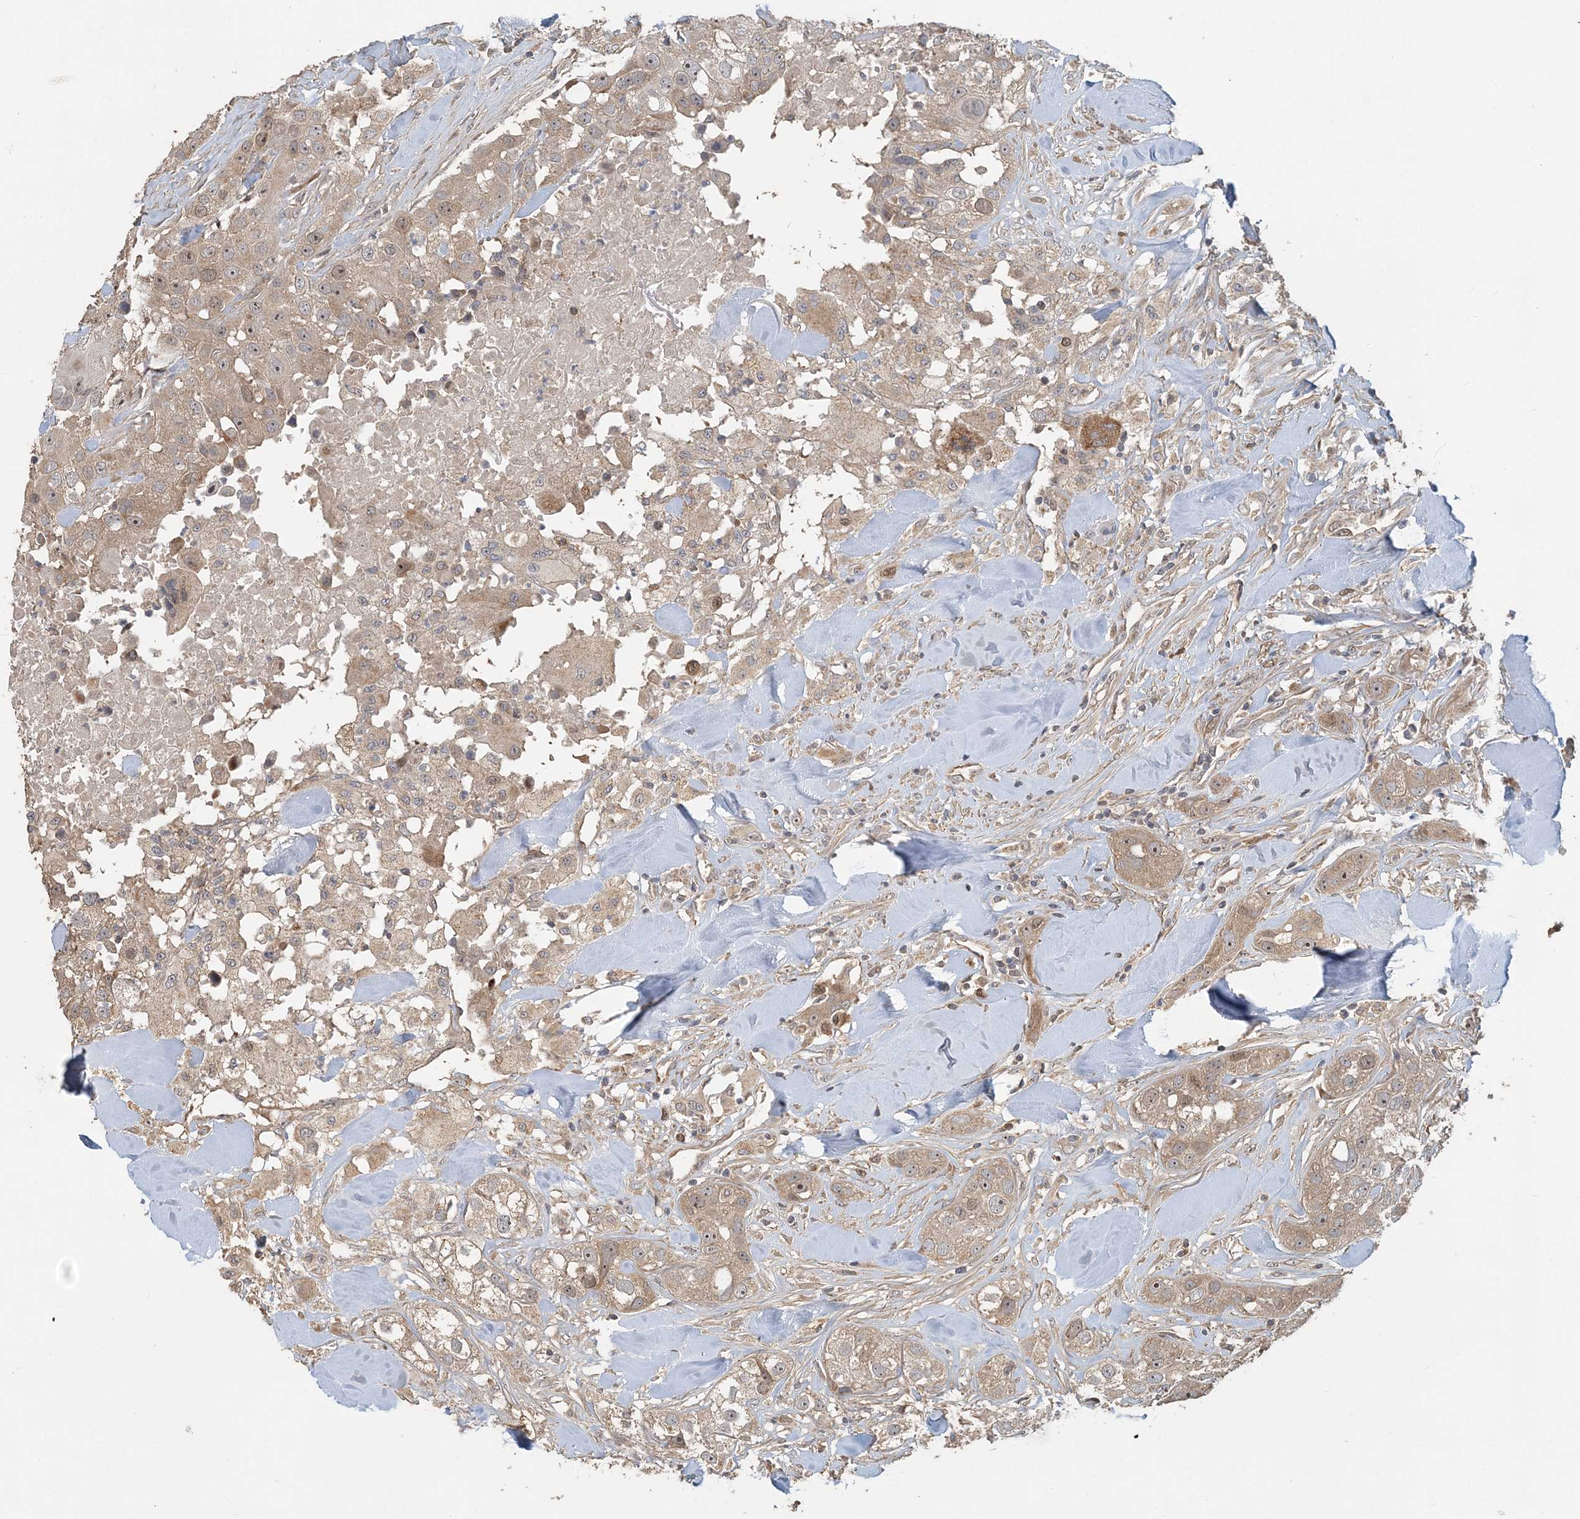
{"staining": {"intensity": "moderate", "quantity": ">75%", "location": "cytoplasmic/membranous,nuclear"}, "tissue": "head and neck cancer", "cell_type": "Tumor cells", "image_type": "cancer", "snomed": [{"axis": "morphology", "description": "Normal tissue, NOS"}, {"axis": "morphology", "description": "Squamous cell carcinoma, NOS"}, {"axis": "topography", "description": "Skeletal muscle"}, {"axis": "topography", "description": "Head-Neck"}], "caption": "Protein staining of head and neck squamous cell carcinoma tissue exhibits moderate cytoplasmic/membranous and nuclear expression in approximately >75% of tumor cells. Nuclei are stained in blue.", "gene": "TRAIP", "patient": {"sex": "male", "age": 51}}